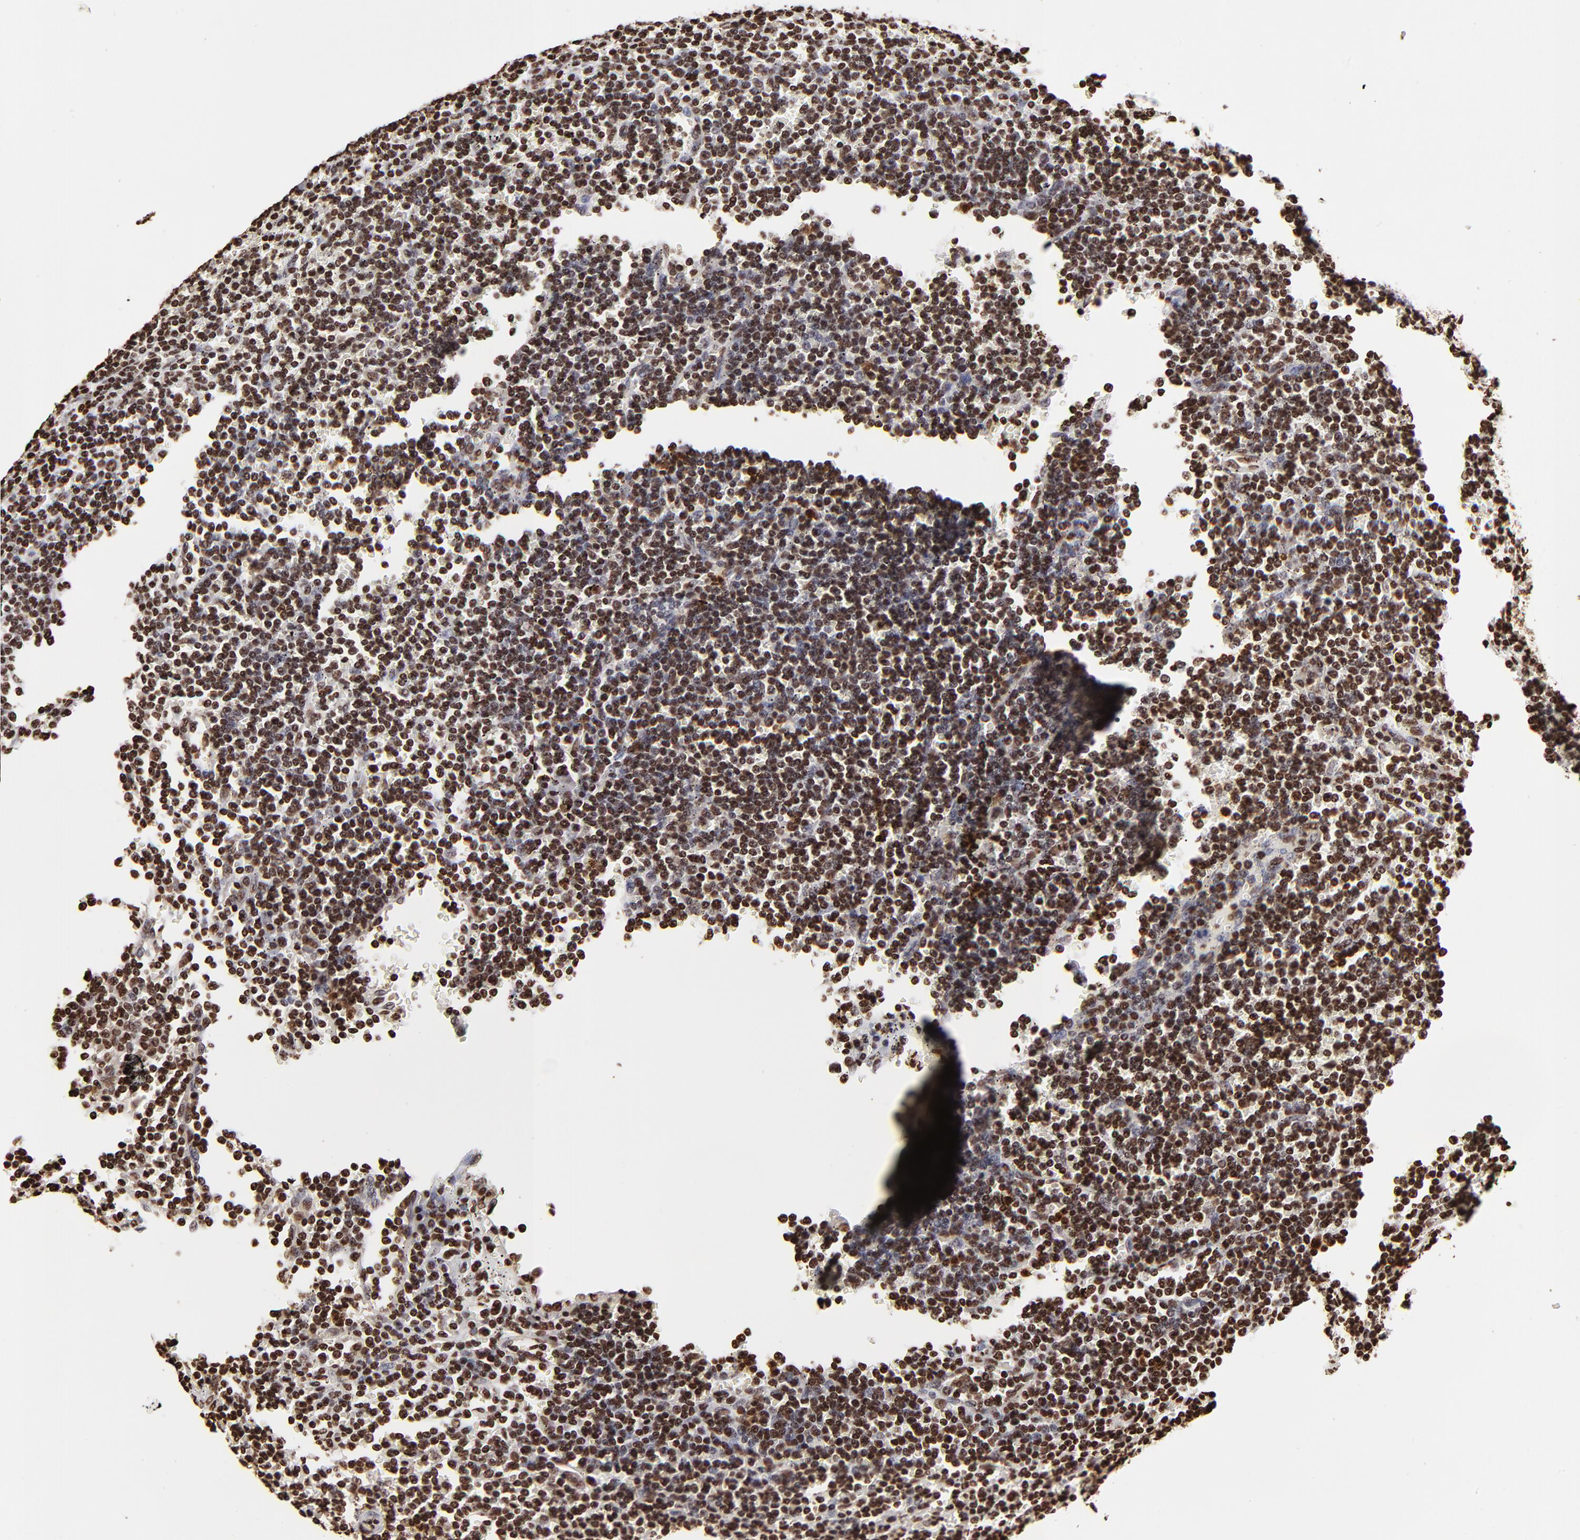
{"staining": {"intensity": "strong", "quantity": ">75%", "location": "nuclear"}, "tissue": "lymphoma", "cell_type": "Tumor cells", "image_type": "cancer", "snomed": [{"axis": "morphology", "description": "Malignant lymphoma, non-Hodgkin's type, Low grade"}, {"axis": "topography", "description": "Spleen"}], "caption": "A micrograph of lymphoma stained for a protein displays strong nuclear brown staining in tumor cells. (Brightfield microscopy of DAB IHC at high magnification).", "gene": "ZNF544", "patient": {"sex": "male", "age": 80}}